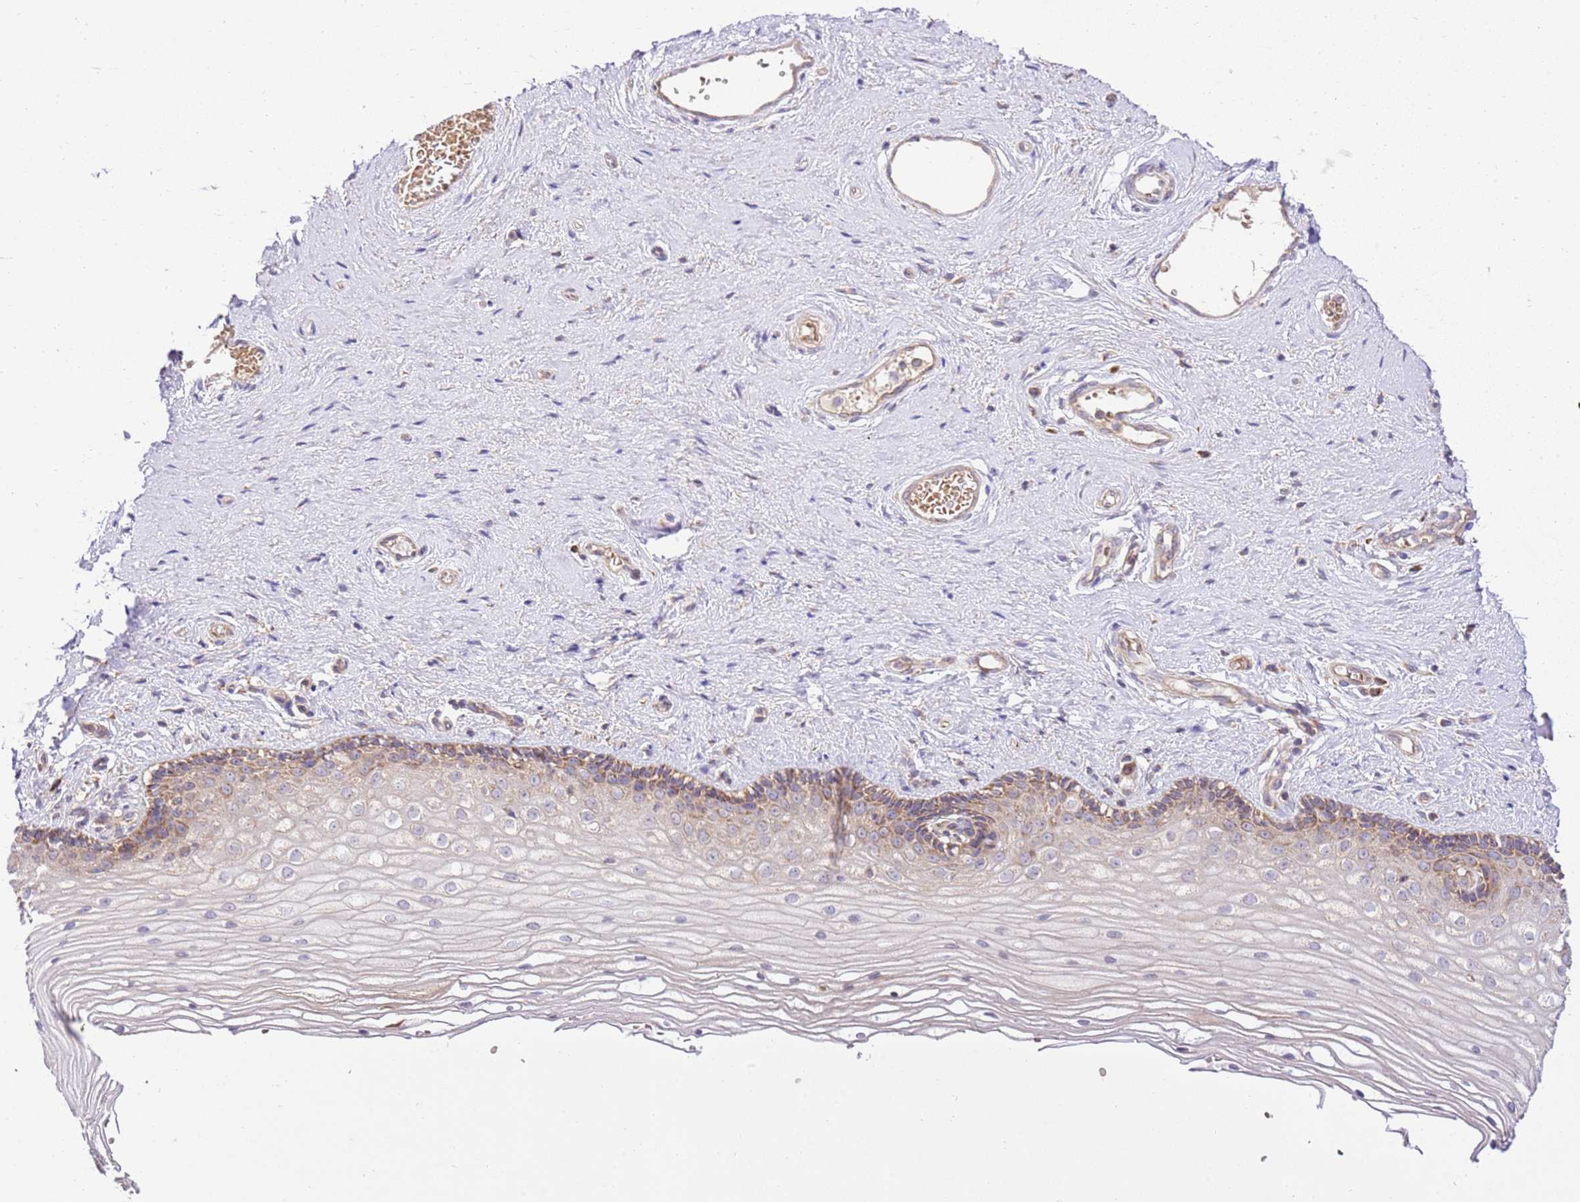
{"staining": {"intensity": "moderate", "quantity": "<25%", "location": "cytoplasmic/membranous"}, "tissue": "vagina", "cell_type": "Squamous epithelial cells", "image_type": "normal", "snomed": [{"axis": "morphology", "description": "Normal tissue, NOS"}, {"axis": "topography", "description": "Vagina"}], "caption": "Protein staining of unremarkable vagina shows moderate cytoplasmic/membranous staining in about <25% of squamous epithelial cells.", "gene": "SPATA2L", "patient": {"sex": "female", "age": 46}}